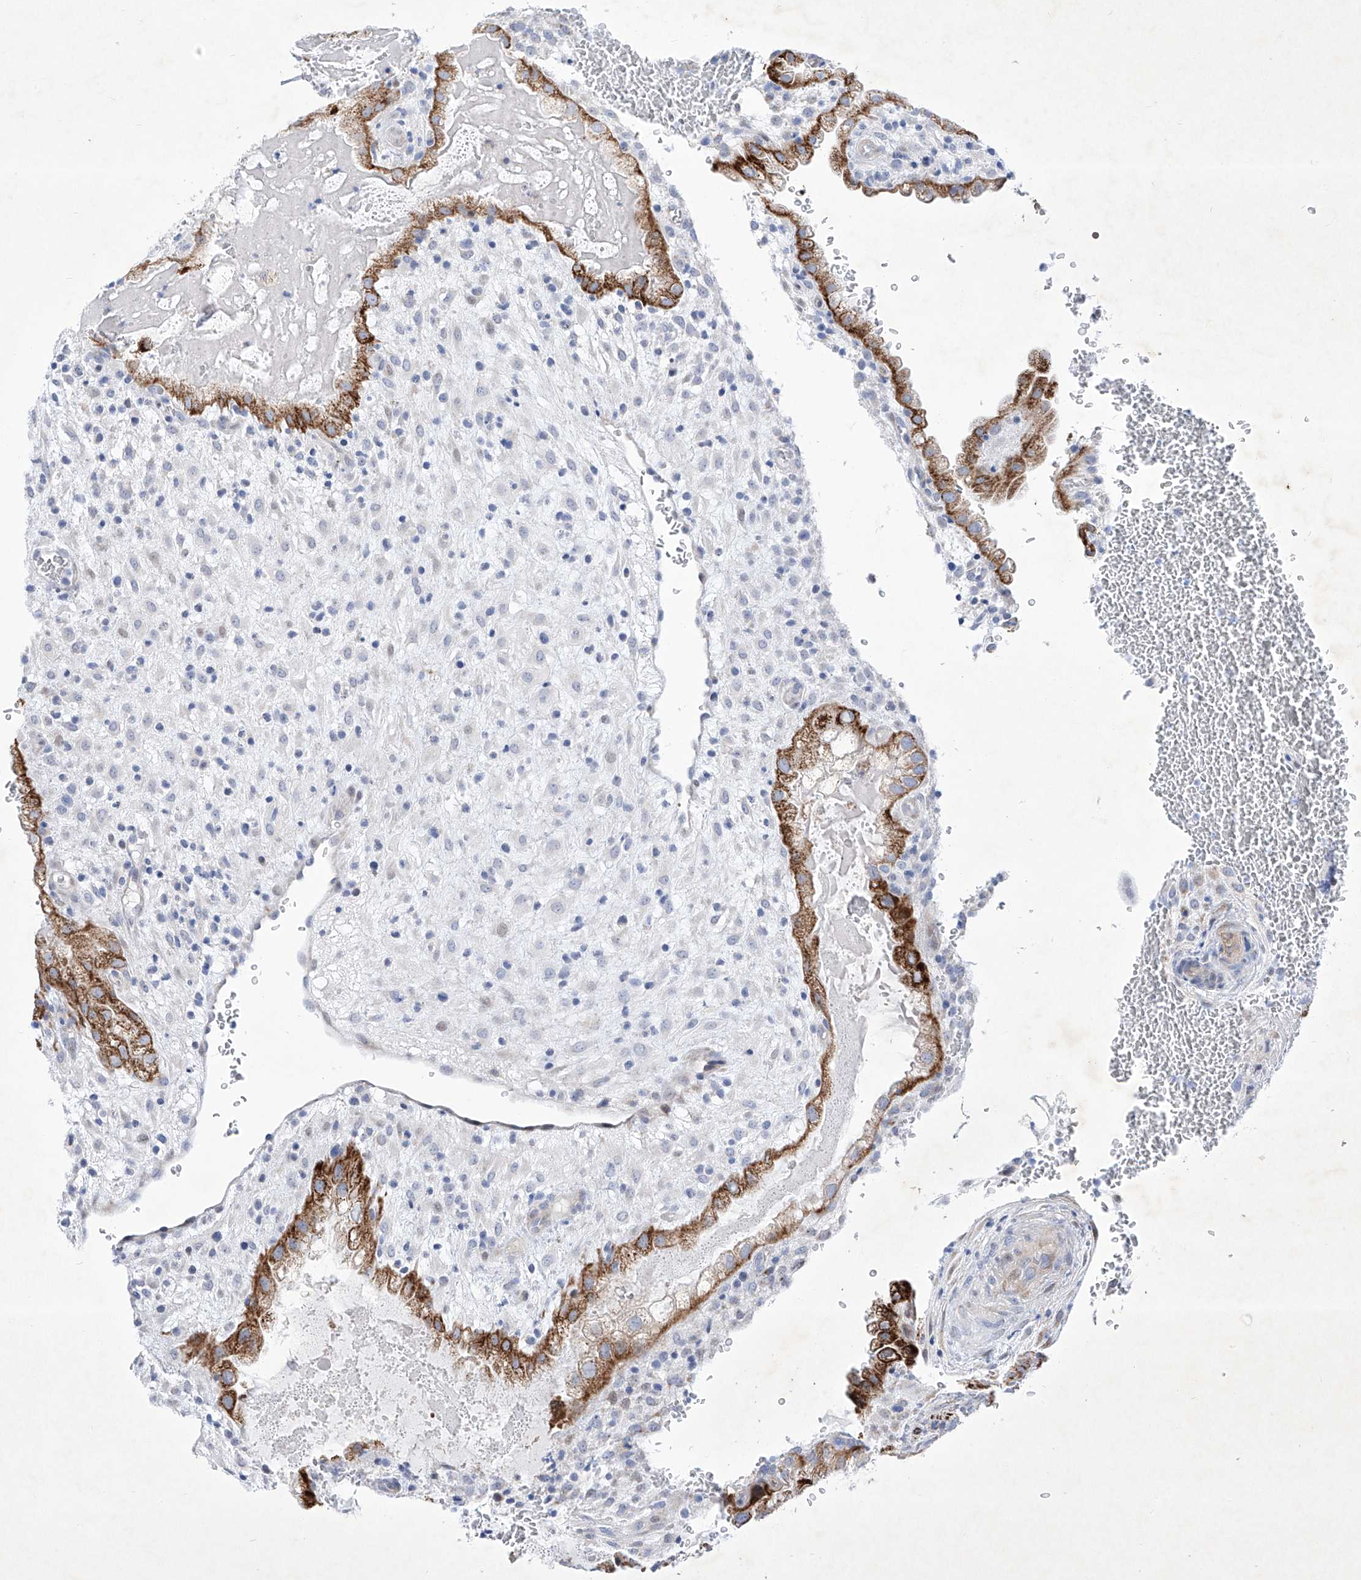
{"staining": {"intensity": "negative", "quantity": "none", "location": "none"}, "tissue": "placenta", "cell_type": "Decidual cells", "image_type": "normal", "snomed": [{"axis": "morphology", "description": "Normal tissue, NOS"}, {"axis": "topography", "description": "Placenta"}], "caption": "There is no significant staining in decidual cells of placenta. Nuclei are stained in blue.", "gene": "C1orf87", "patient": {"sex": "female", "age": 35}}